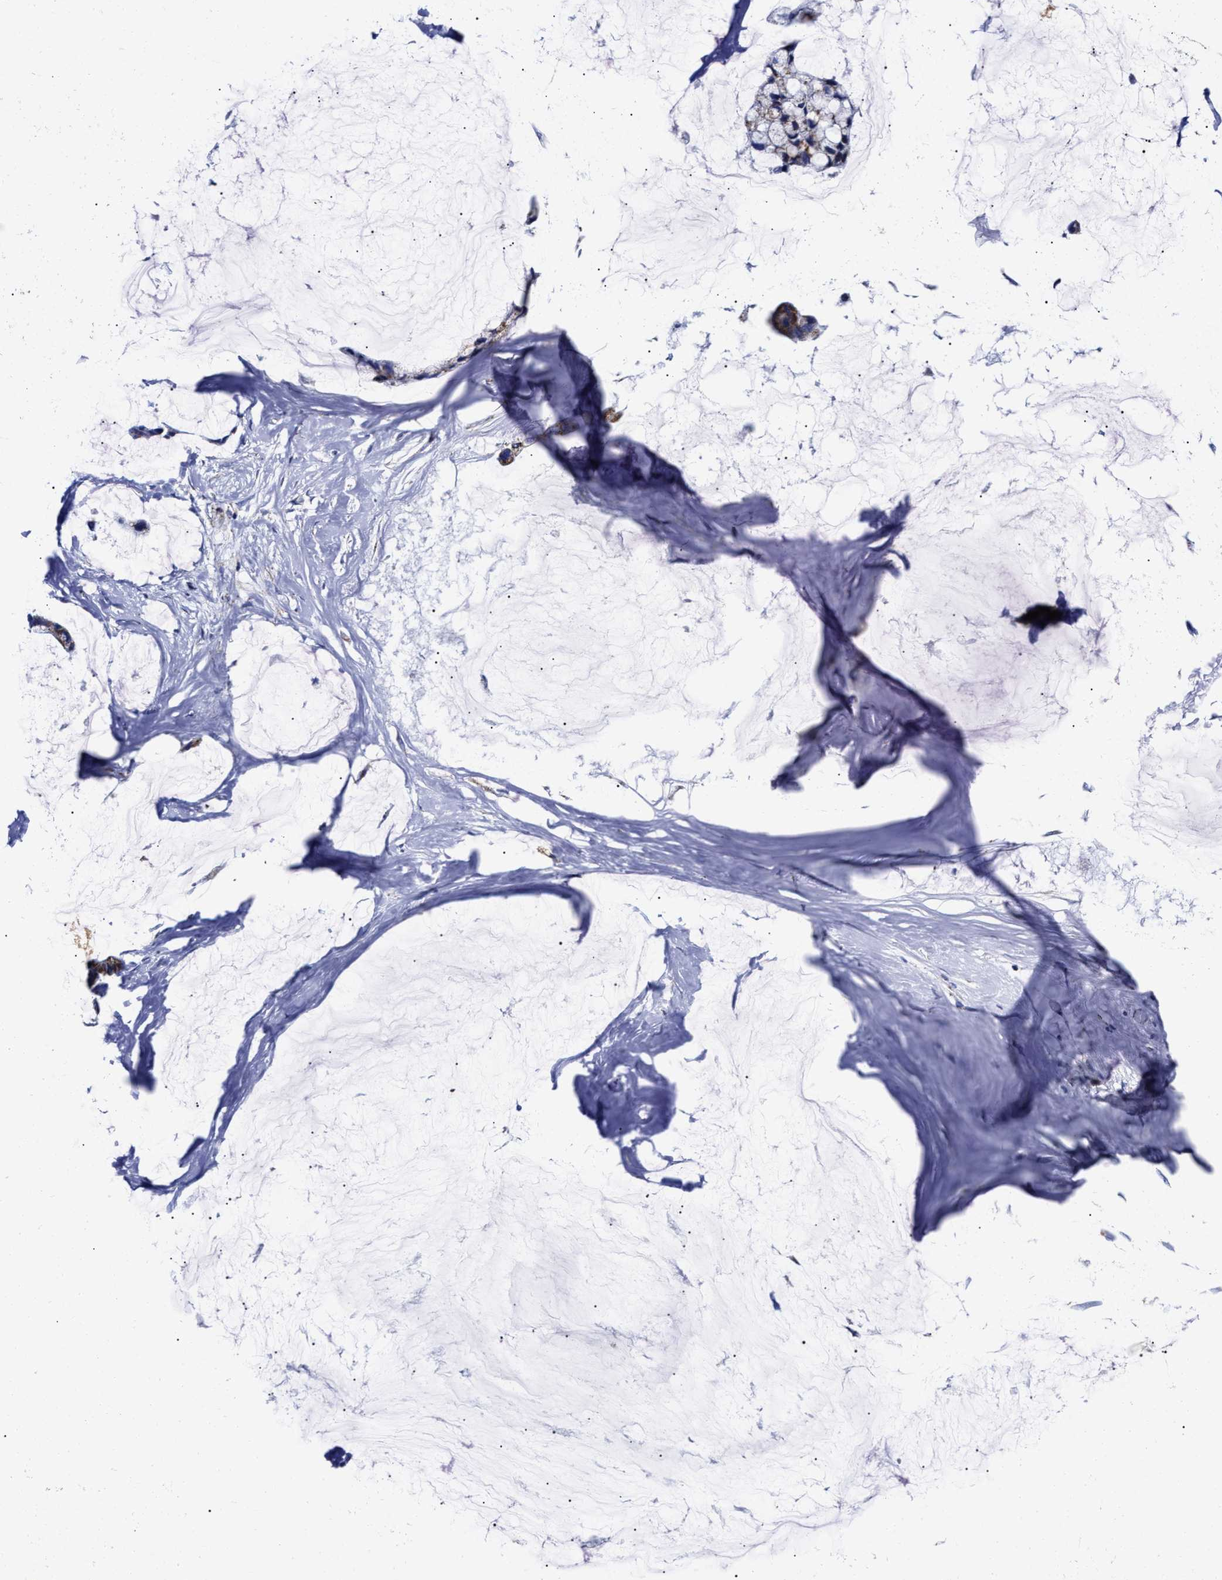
{"staining": {"intensity": "moderate", "quantity": "<25%", "location": "cytoplasmic/membranous"}, "tissue": "ovarian cancer", "cell_type": "Tumor cells", "image_type": "cancer", "snomed": [{"axis": "morphology", "description": "Cystadenocarcinoma, mucinous, NOS"}, {"axis": "topography", "description": "Ovary"}], "caption": "Immunohistochemical staining of human ovarian mucinous cystadenocarcinoma displays low levels of moderate cytoplasmic/membranous protein positivity in about <25% of tumor cells.", "gene": "HINT2", "patient": {"sex": "female", "age": 39}}